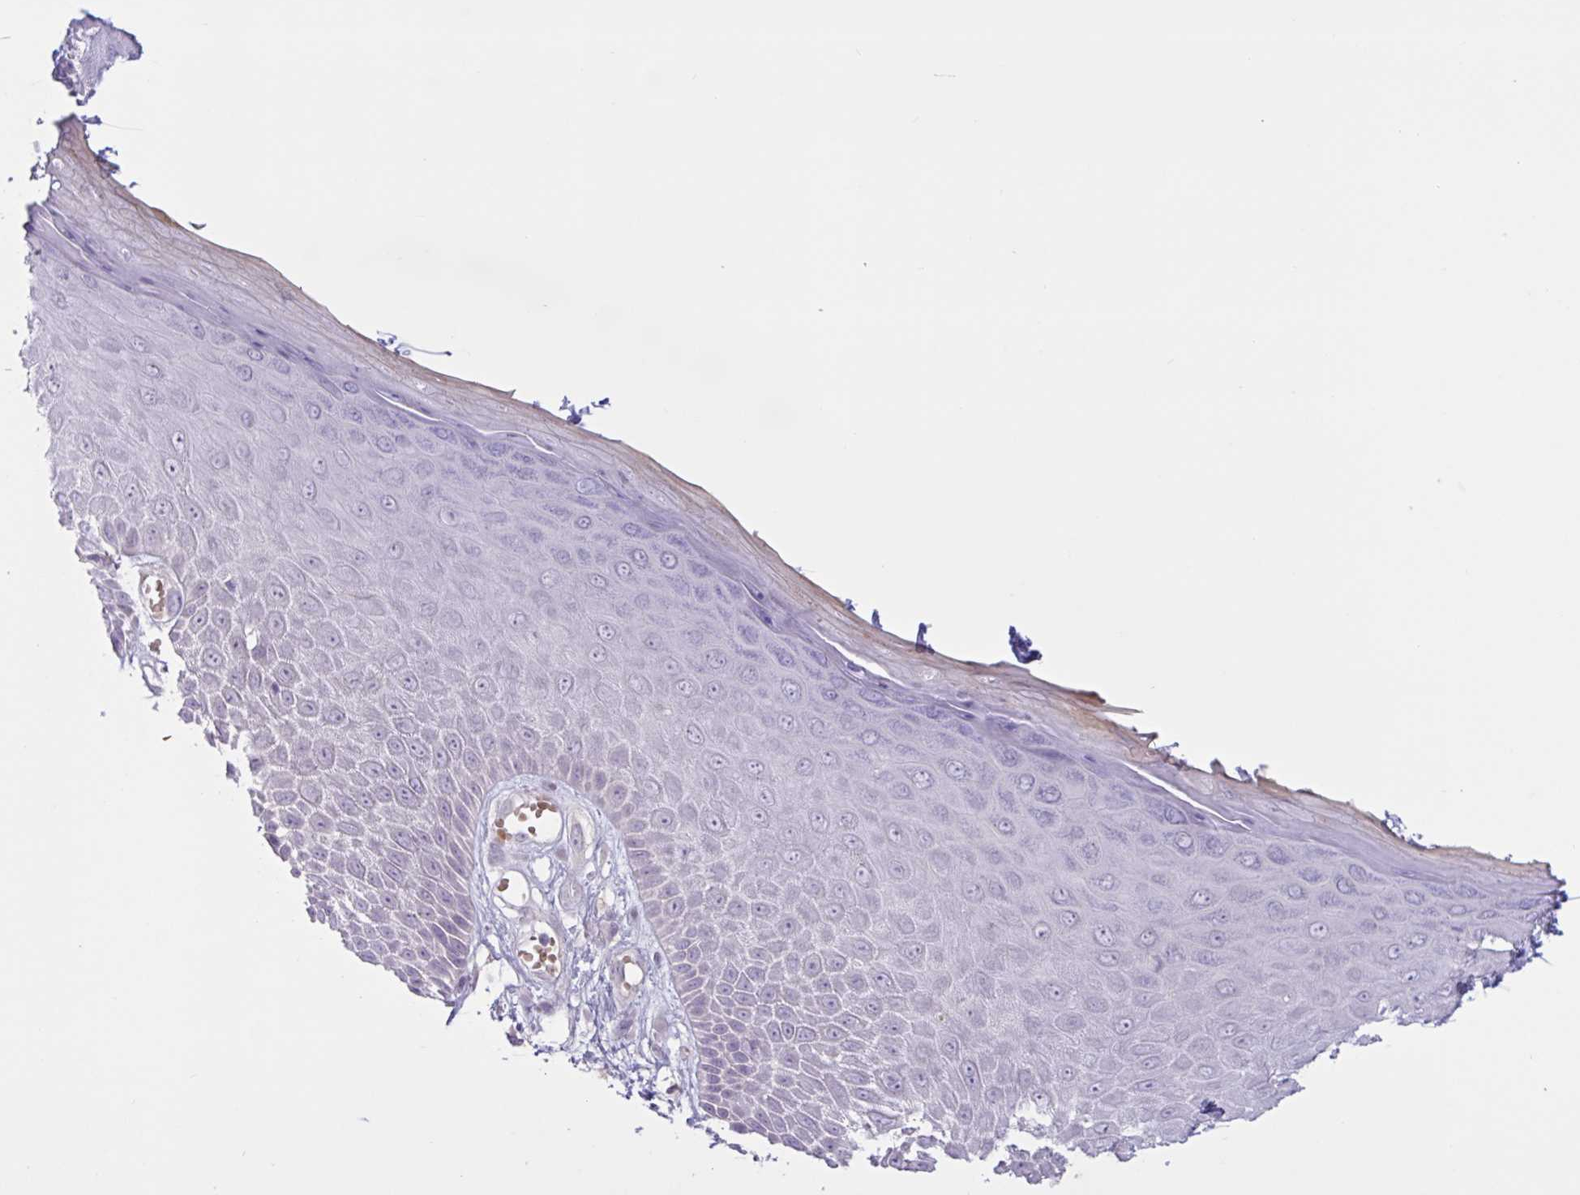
{"staining": {"intensity": "negative", "quantity": "none", "location": "none"}, "tissue": "skin", "cell_type": "Epidermal cells", "image_type": "normal", "snomed": [{"axis": "morphology", "description": "Normal tissue, NOS"}, {"axis": "topography", "description": "Anal"}, {"axis": "topography", "description": "Peripheral nerve tissue"}], "caption": "Epidermal cells are negative for protein expression in normal human skin. Brightfield microscopy of IHC stained with DAB (brown) and hematoxylin (blue), captured at high magnification.", "gene": "ENSG00000281613", "patient": {"sex": "male", "age": 78}}